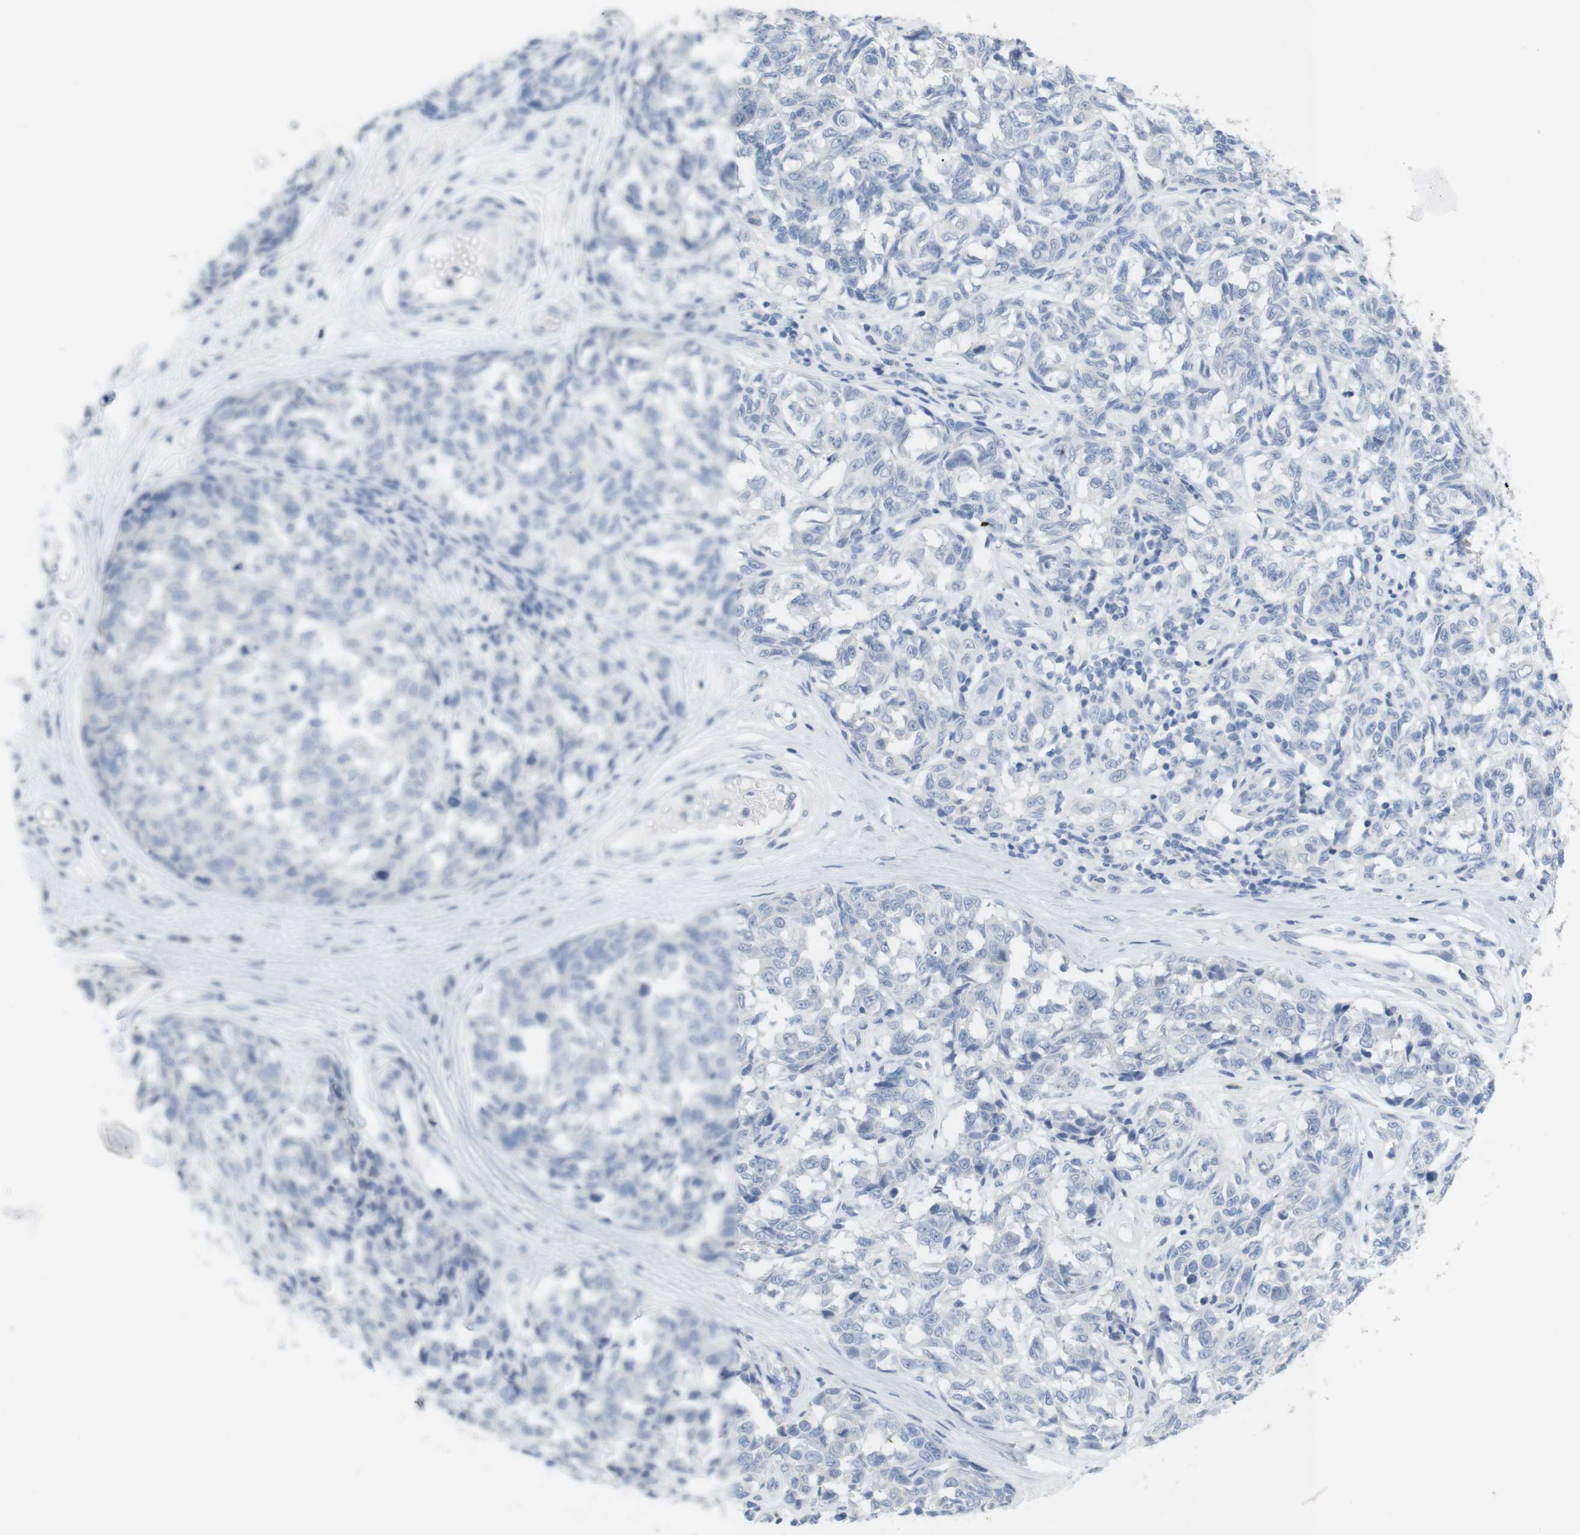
{"staining": {"intensity": "negative", "quantity": "none", "location": "none"}, "tissue": "melanoma", "cell_type": "Tumor cells", "image_type": "cancer", "snomed": [{"axis": "morphology", "description": "Malignant melanoma, NOS"}, {"axis": "topography", "description": "Skin"}], "caption": "Immunohistochemistry (IHC) of melanoma reveals no expression in tumor cells.", "gene": "HBG2", "patient": {"sex": "female", "age": 64}}